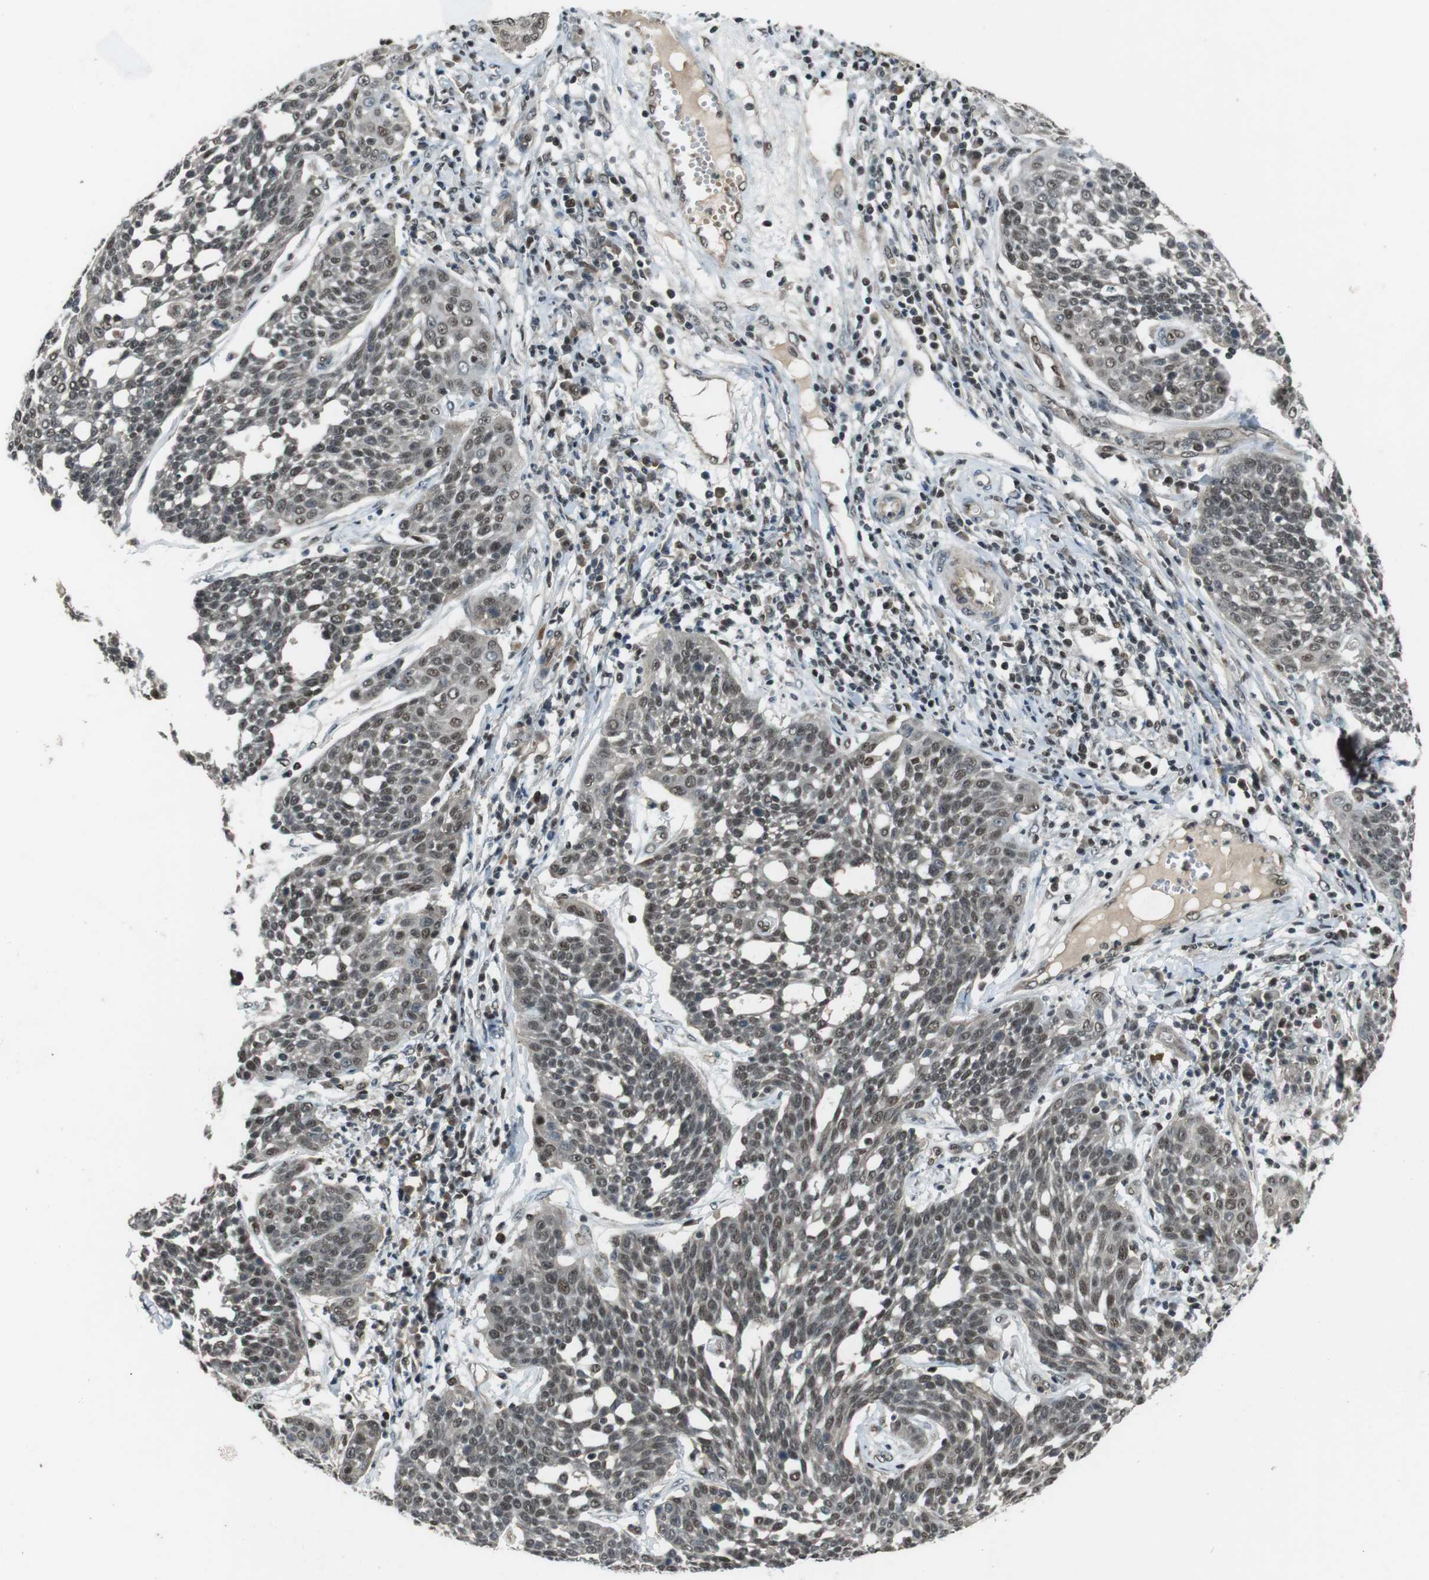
{"staining": {"intensity": "moderate", "quantity": ">75%", "location": "nuclear"}, "tissue": "cervical cancer", "cell_type": "Tumor cells", "image_type": "cancer", "snomed": [{"axis": "morphology", "description": "Squamous cell carcinoma, NOS"}, {"axis": "topography", "description": "Cervix"}], "caption": "Squamous cell carcinoma (cervical) stained with a brown dye displays moderate nuclear positive positivity in about >75% of tumor cells.", "gene": "MAPKAPK5", "patient": {"sex": "female", "age": 34}}